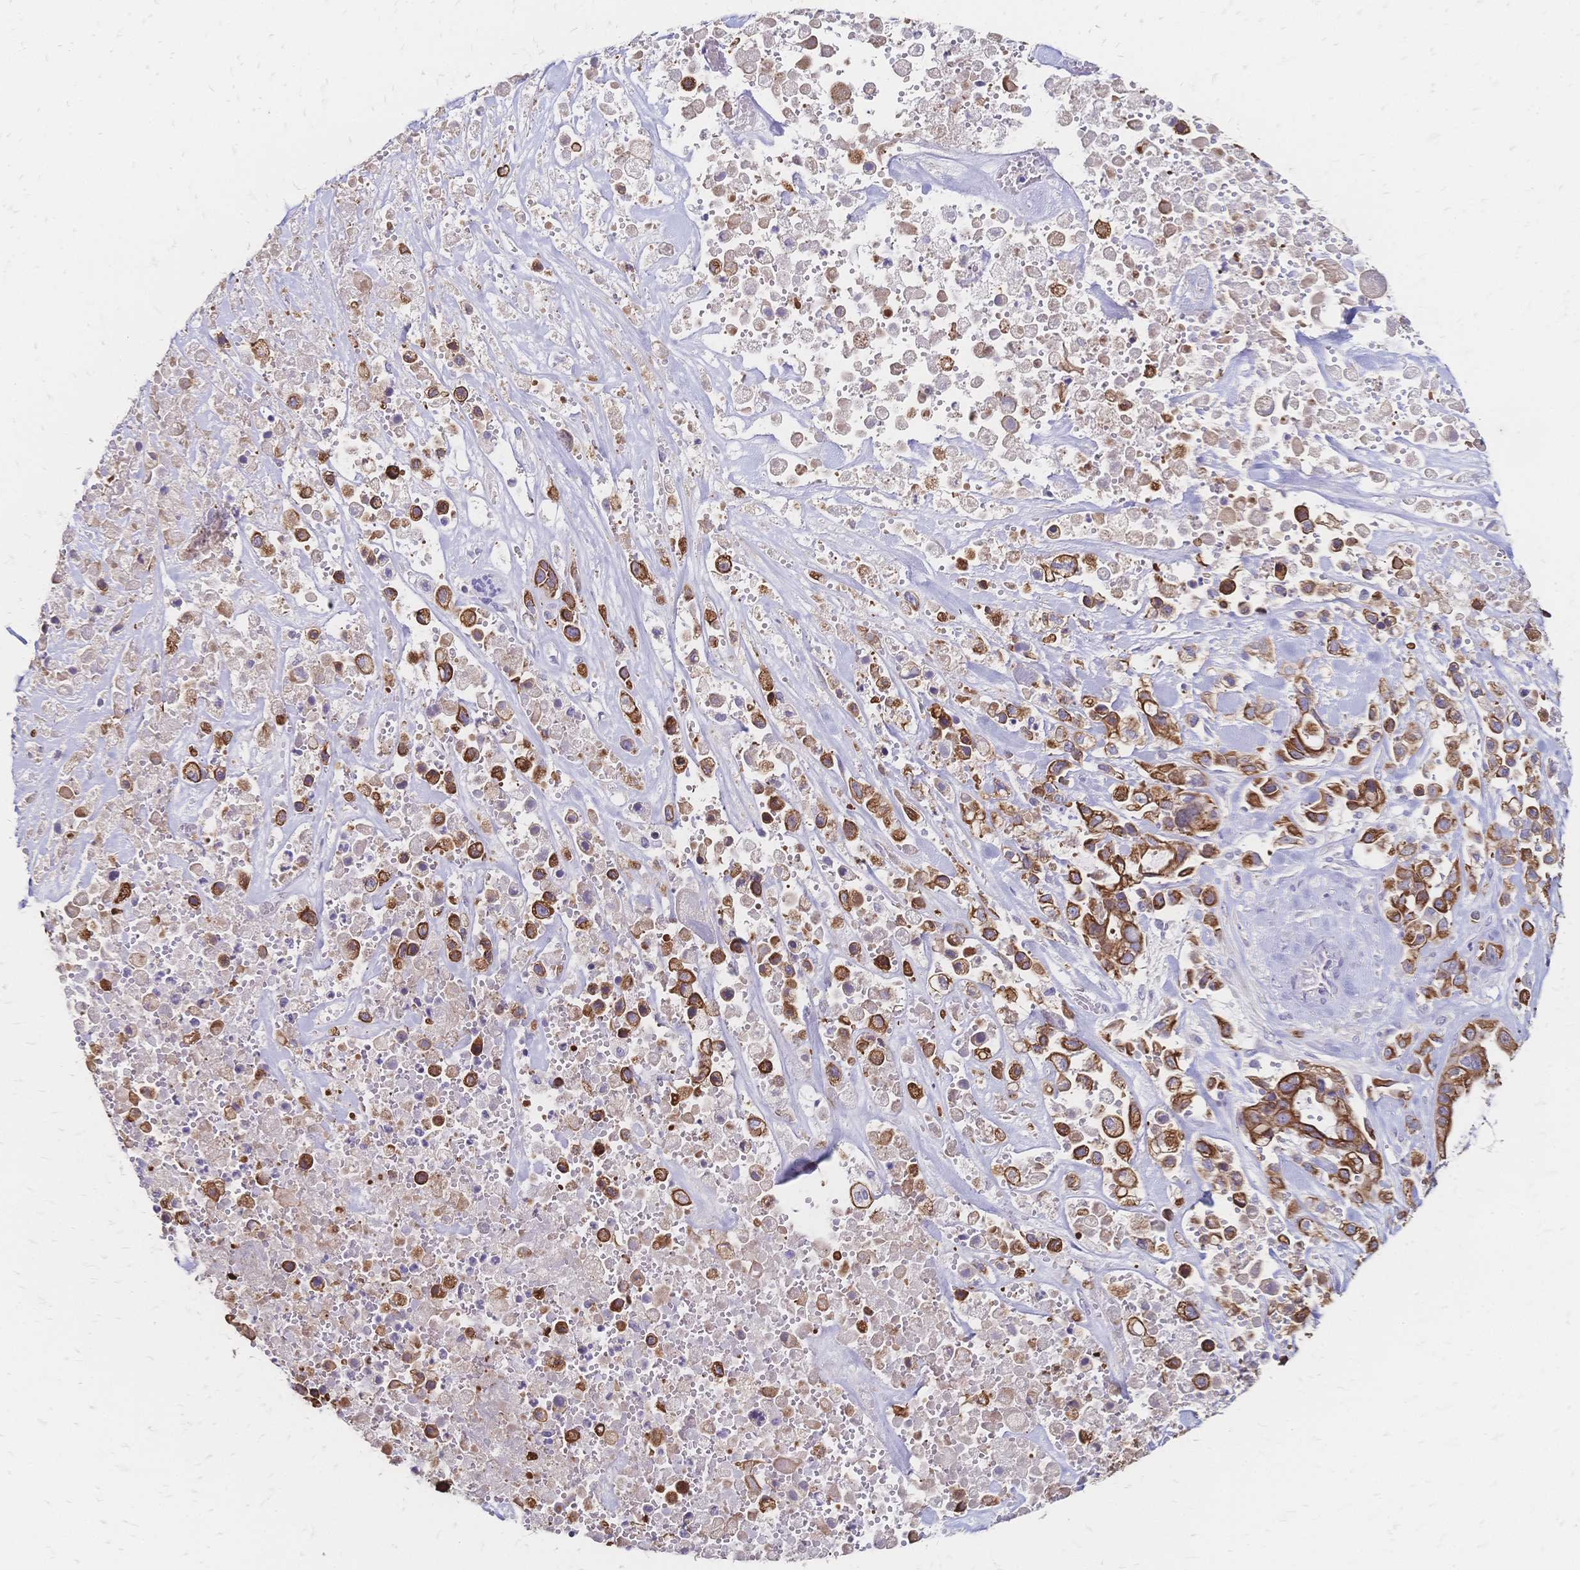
{"staining": {"intensity": "strong", "quantity": ">75%", "location": "cytoplasmic/membranous"}, "tissue": "pancreatic cancer", "cell_type": "Tumor cells", "image_type": "cancer", "snomed": [{"axis": "morphology", "description": "Adenocarcinoma, NOS"}, {"axis": "topography", "description": "Pancreas"}], "caption": "Protein expression by immunohistochemistry reveals strong cytoplasmic/membranous positivity in about >75% of tumor cells in pancreatic adenocarcinoma.", "gene": "DTNB", "patient": {"sex": "male", "age": 44}}